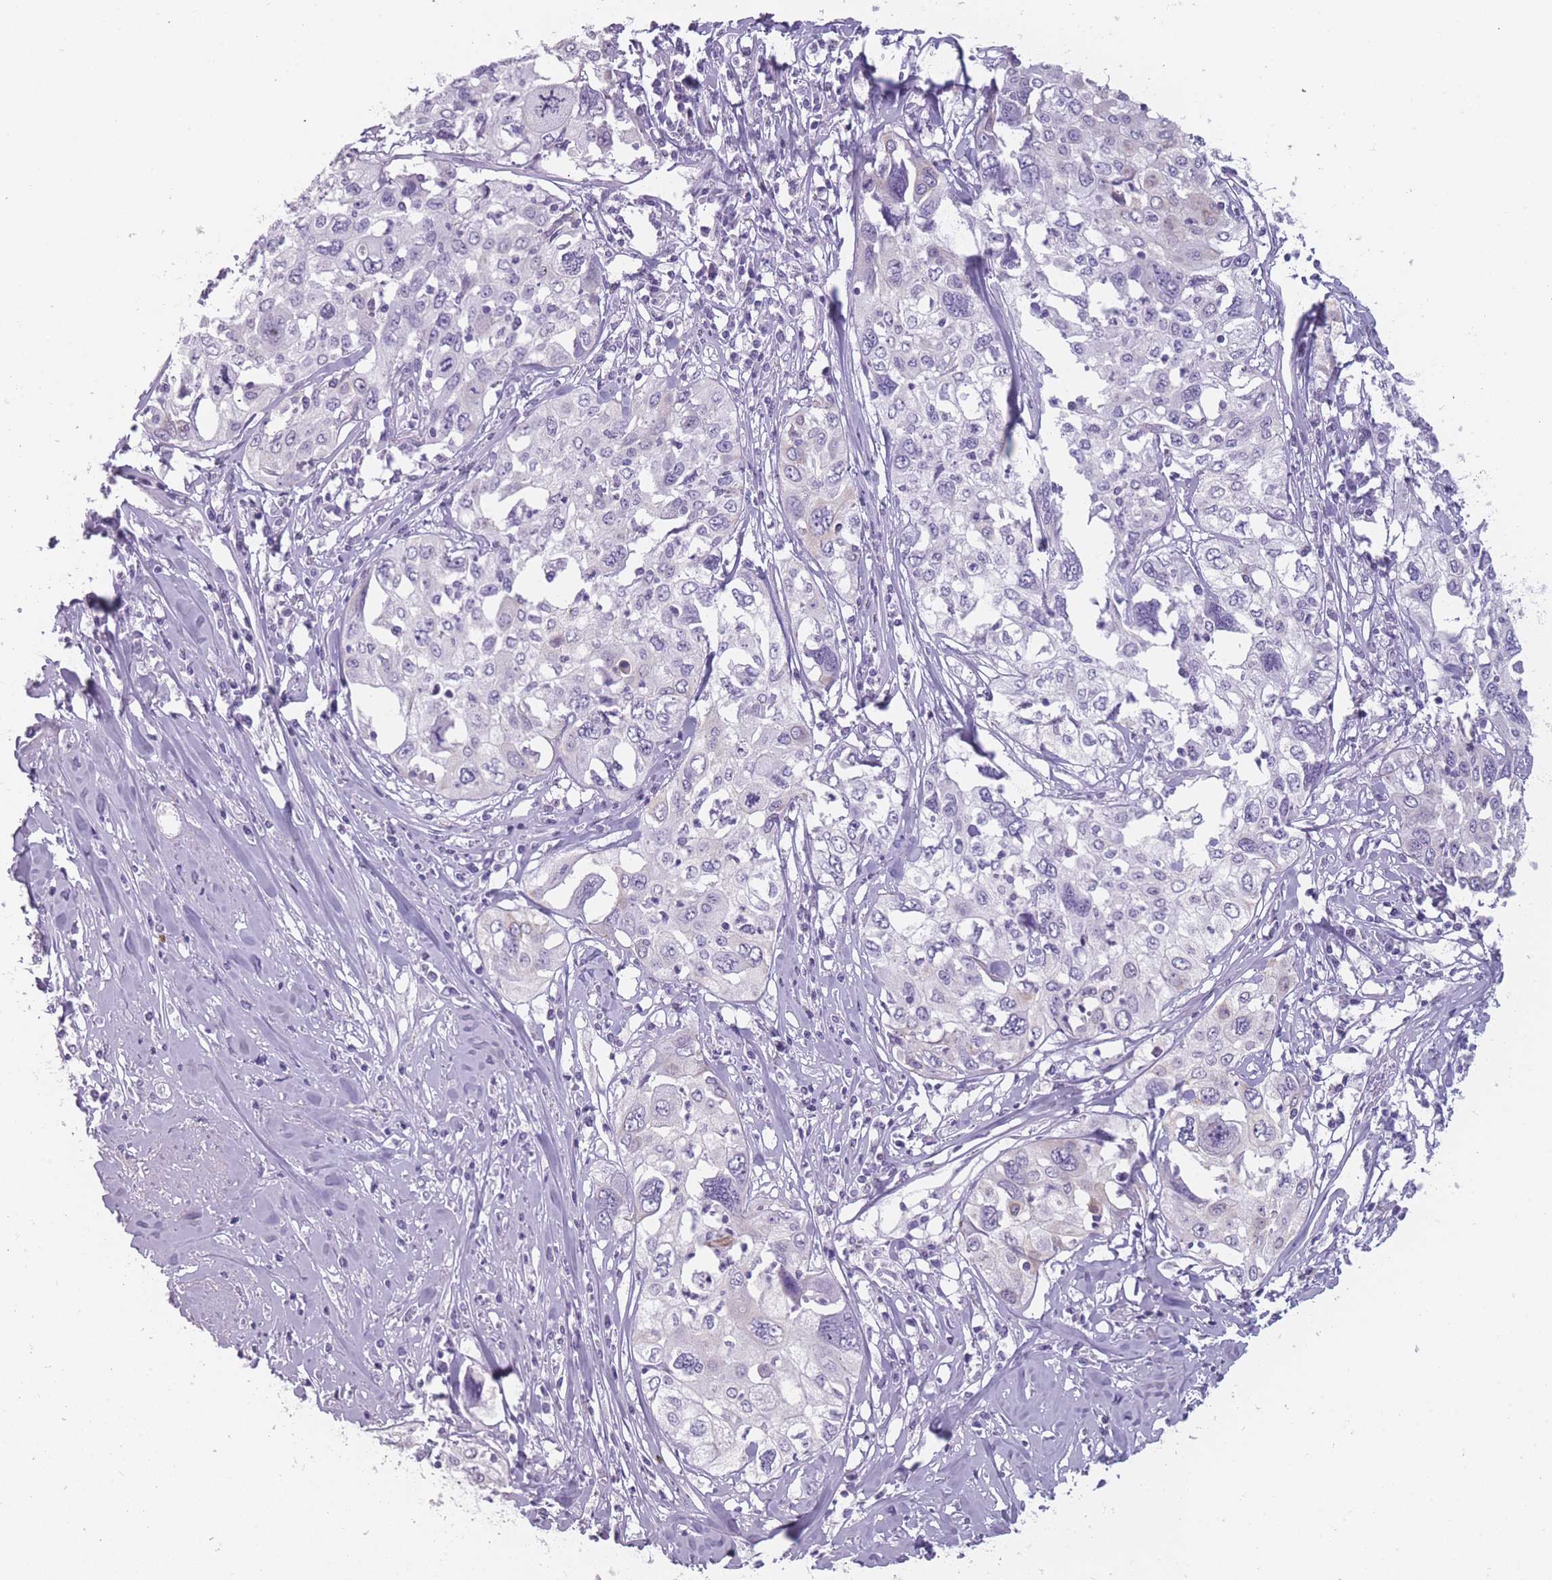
{"staining": {"intensity": "negative", "quantity": "none", "location": "none"}, "tissue": "cervical cancer", "cell_type": "Tumor cells", "image_type": "cancer", "snomed": [{"axis": "morphology", "description": "Squamous cell carcinoma, NOS"}, {"axis": "topography", "description": "Cervix"}], "caption": "The micrograph shows no significant staining in tumor cells of cervical cancer. Brightfield microscopy of immunohistochemistry stained with DAB (brown) and hematoxylin (blue), captured at high magnification.", "gene": "PPFIA3", "patient": {"sex": "female", "age": 31}}